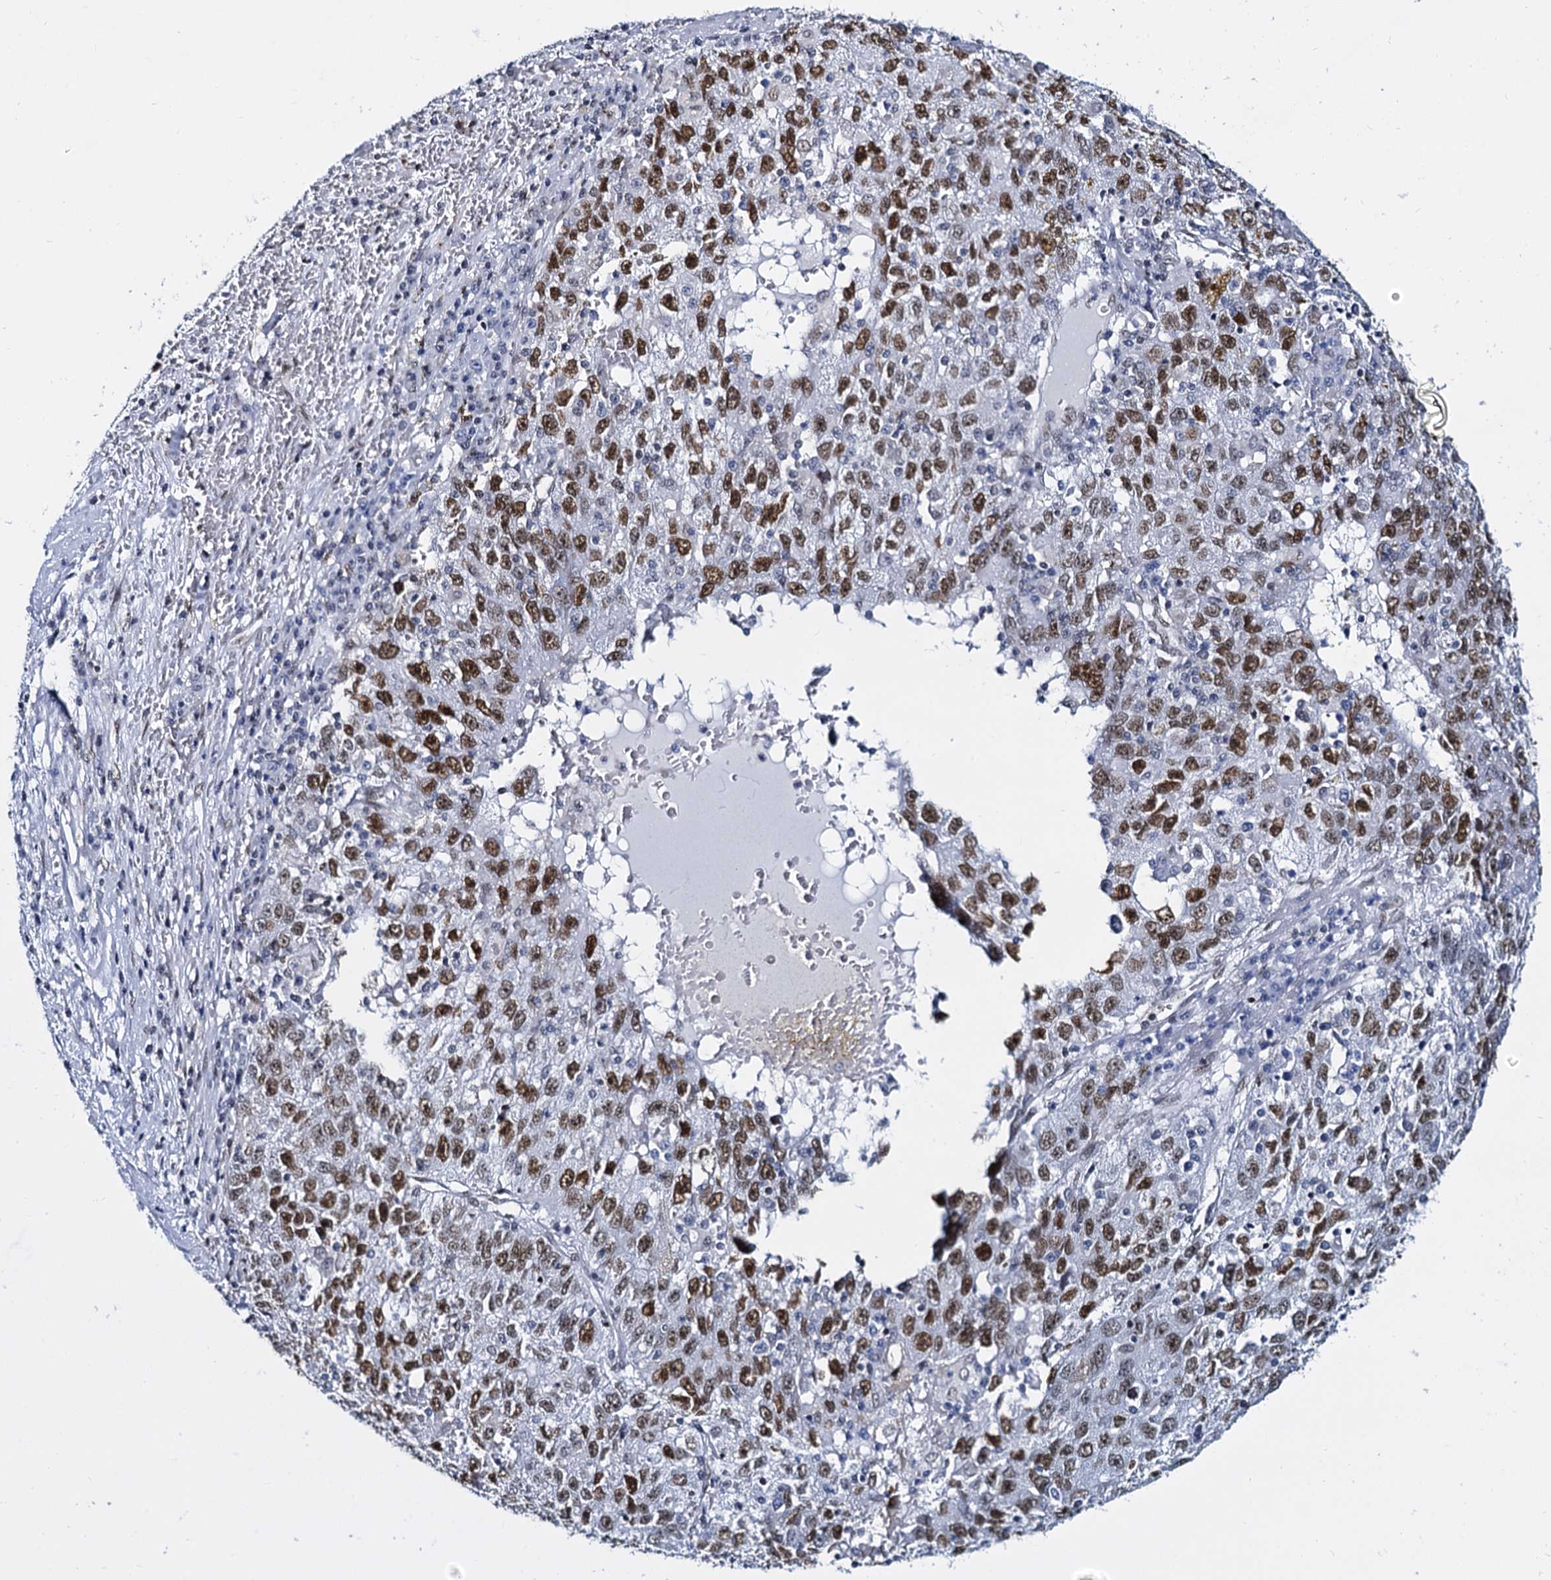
{"staining": {"intensity": "moderate", "quantity": ">75%", "location": "nuclear"}, "tissue": "liver cancer", "cell_type": "Tumor cells", "image_type": "cancer", "snomed": [{"axis": "morphology", "description": "Carcinoma, Hepatocellular, NOS"}, {"axis": "topography", "description": "Liver"}], "caption": "The micrograph demonstrates immunohistochemical staining of liver hepatocellular carcinoma. There is moderate nuclear staining is appreciated in approximately >75% of tumor cells. The protein is shown in brown color, while the nuclei are stained blue.", "gene": "CMAS", "patient": {"sex": "male", "age": 49}}